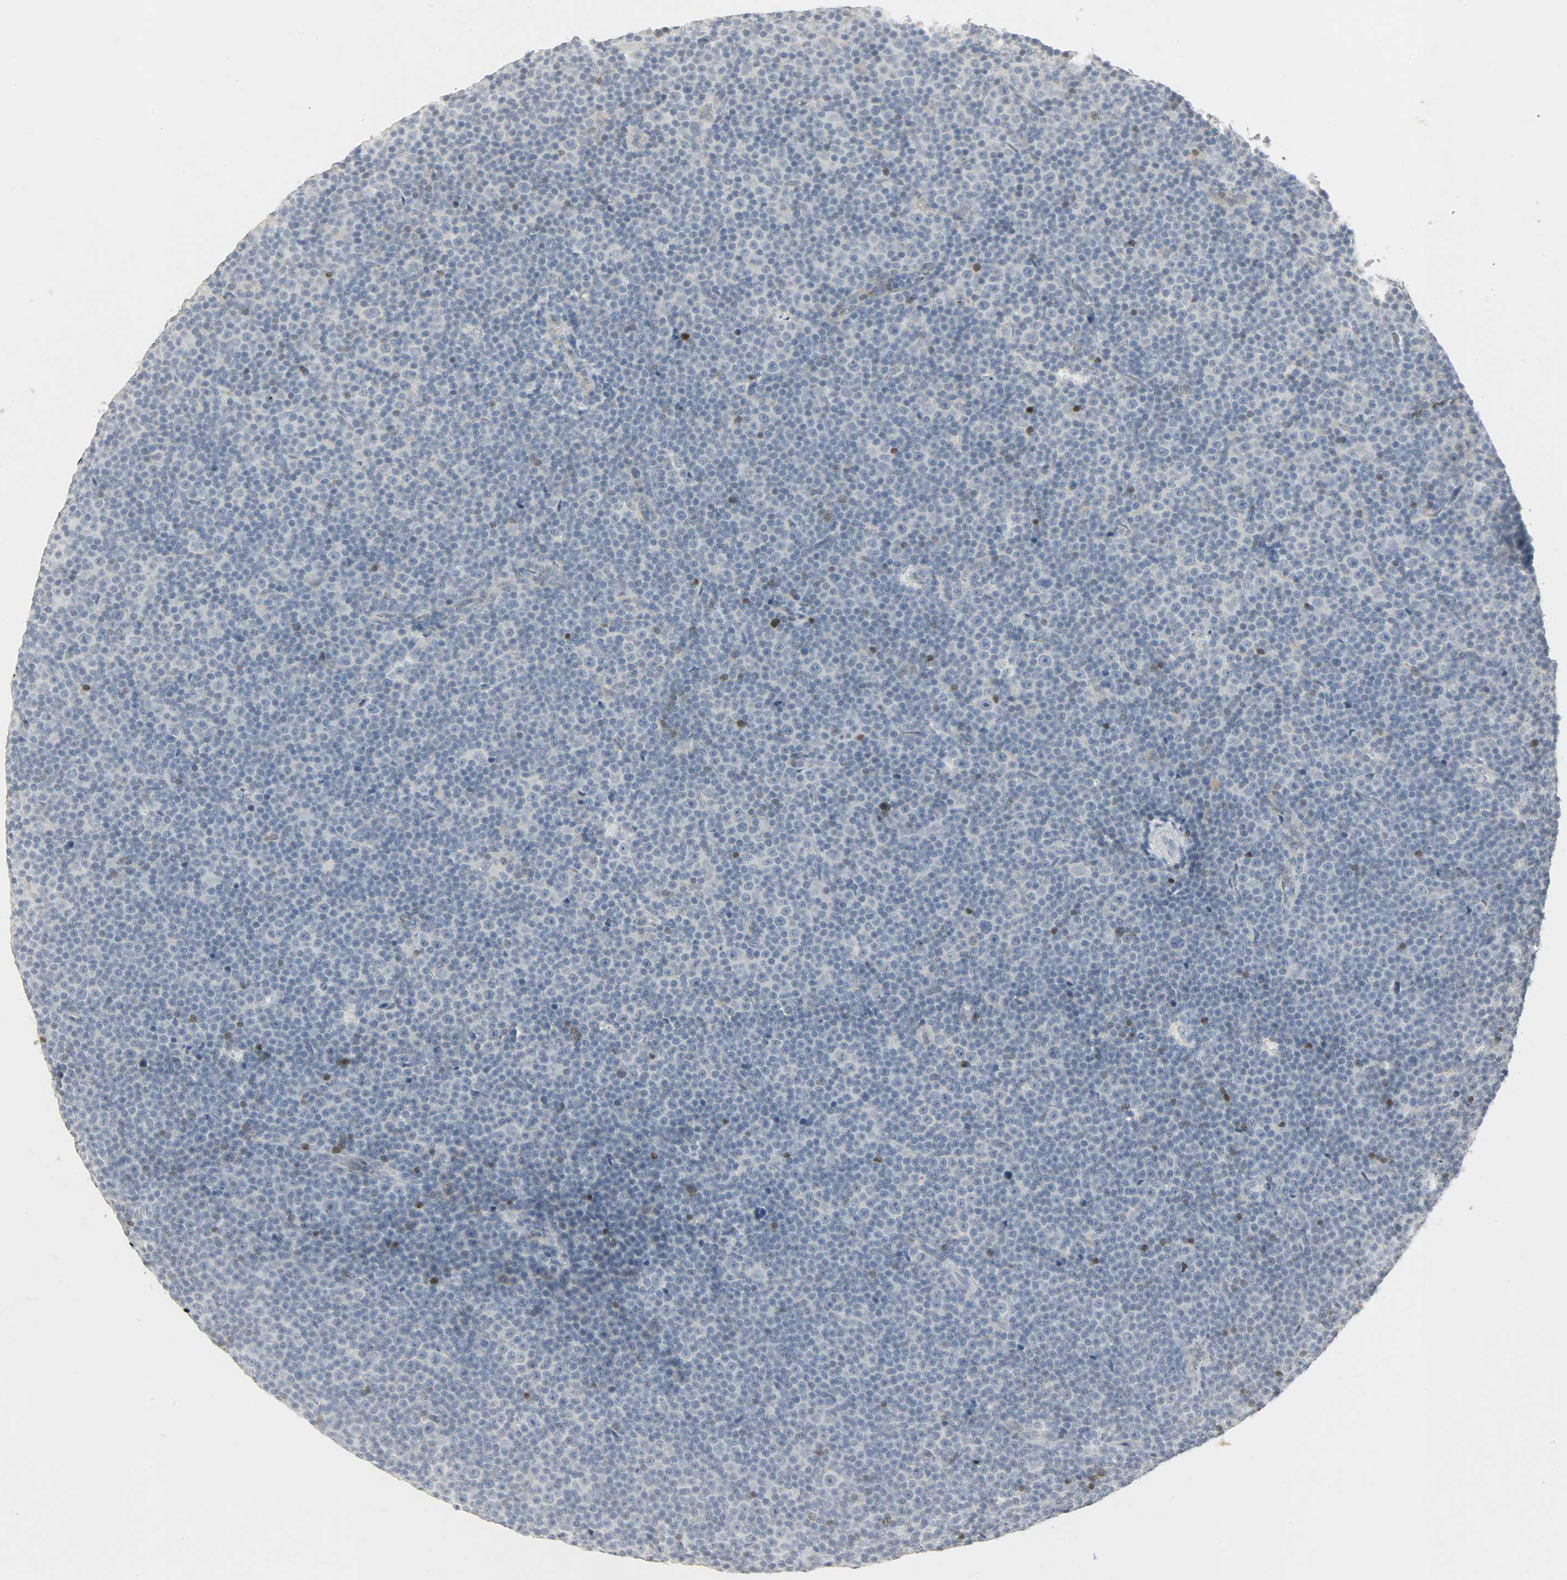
{"staining": {"intensity": "negative", "quantity": "none", "location": "none"}, "tissue": "lymphoma", "cell_type": "Tumor cells", "image_type": "cancer", "snomed": [{"axis": "morphology", "description": "Malignant lymphoma, non-Hodgkin's type, Low grade"}, {"axis": "topography", "description": "Lymph node"}], "caption": "Tumor cells show no significant protein positivity in lymphoma.", "gene": "CAMK4", "patient": {"sex": "female", "age": 67}}